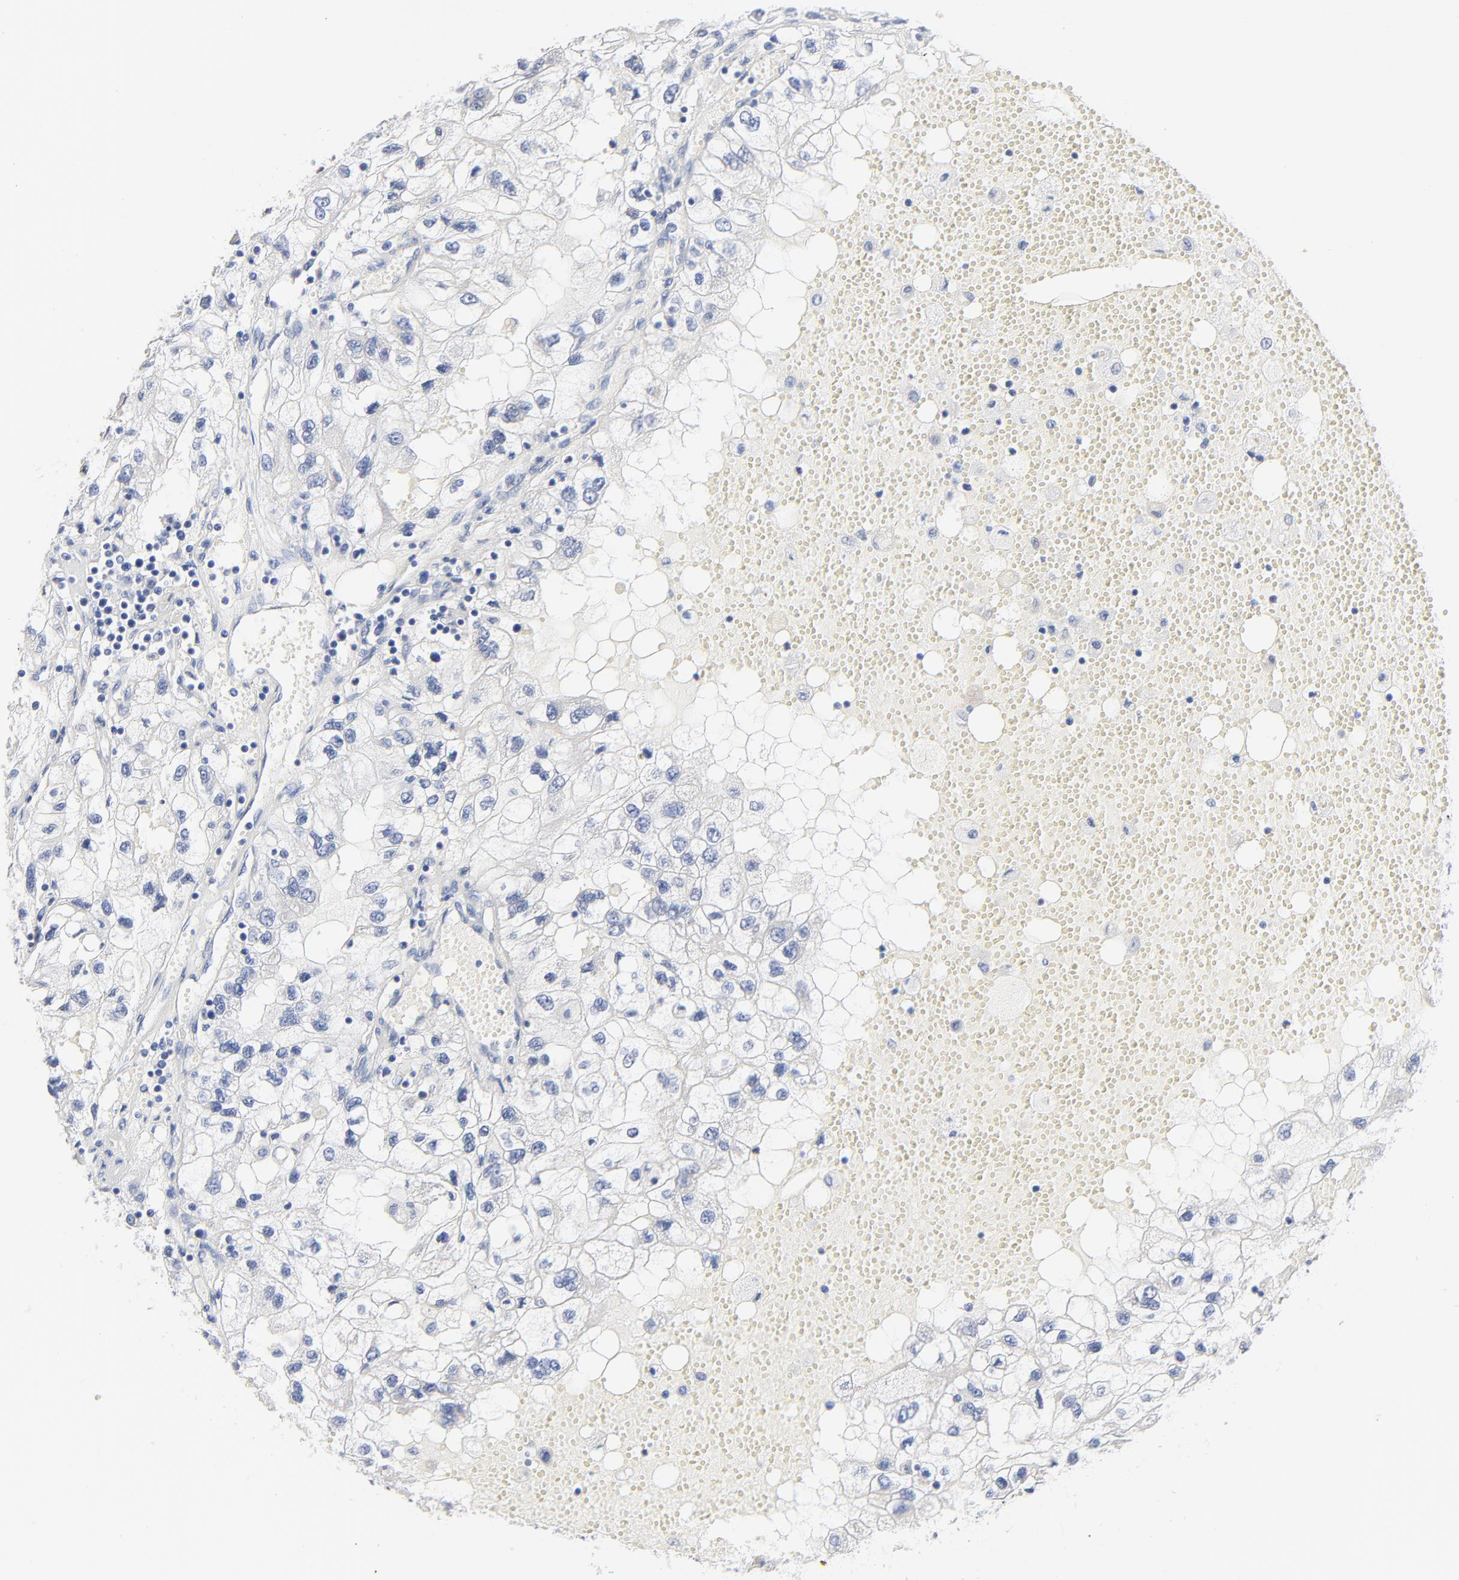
{"staining": {"intensity": "negative", "quantity": "none", "location": "none"}, "tissue": "renal cancer", "cell_type": "Tumor cells", "image_type": "cancer", "snomed": [{"axis": "morphology", "description": "Normal tissue, NOS"}, {"axis": "morphology", "description": "Adenocarcinoma, NOS"}, {"axis": "topography", "description": "Kidney"}], "caption": "Immunohistochemistry micrograph of renal cancer (adenocarcinoma) stained for a protein (brown), which shows no positivity in tumor cells. (Immunohistochemistry, brightfield microscopy, high magnification).", "gene": "AADAC", "patient": {"sex": "male", "age": 71}}